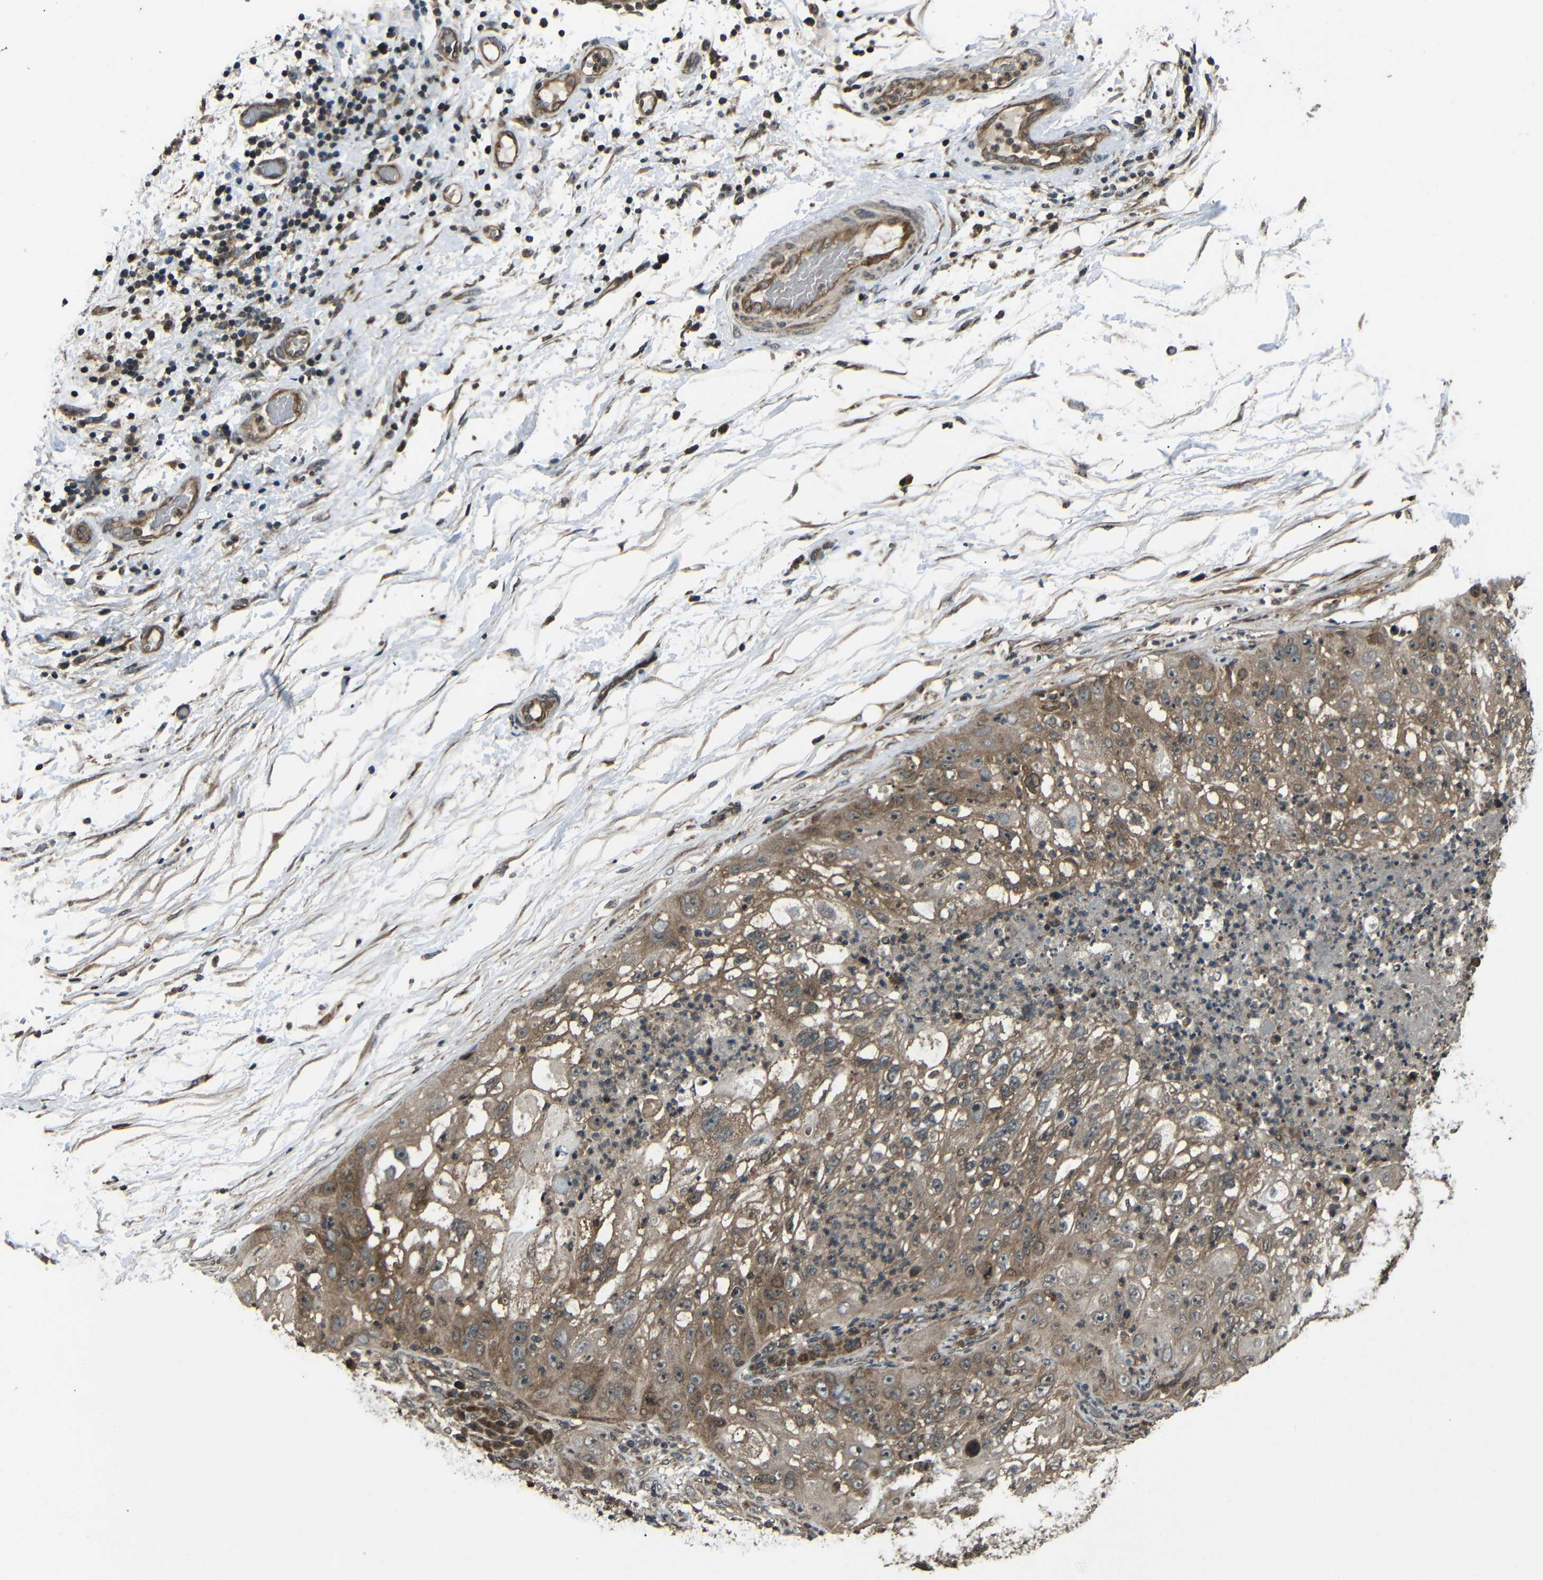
{"staining": {"intensity": "moderate", "quantity": ">75%", "location": "cytoplasmic/membranous,nuclear"}, "tissue": "lung cancer", "cell_type": "Tumor cells", "image_type": "cancer", "snomed": [{"axis": "morphology", "description": "Inflammation, NOS"}, {"axis": "morphology", "description": "Squamous cell carcinoma, NOS"}, {"axis": "topography", "description": "Lymph node"}, {"axis": "topography", "description": "Soft tissue"}, {"axis": "topography", "description": "Lung"}], "caption": "Squamous cell carcinoma (lung) tissue displays moderate cytoplasmic/membranous and nuclear positivity in about >75% of tumor cells, visualized by immunohistochemistry.", "gene": "PLK2", "patient": {"sex": "male", "age": 66}}